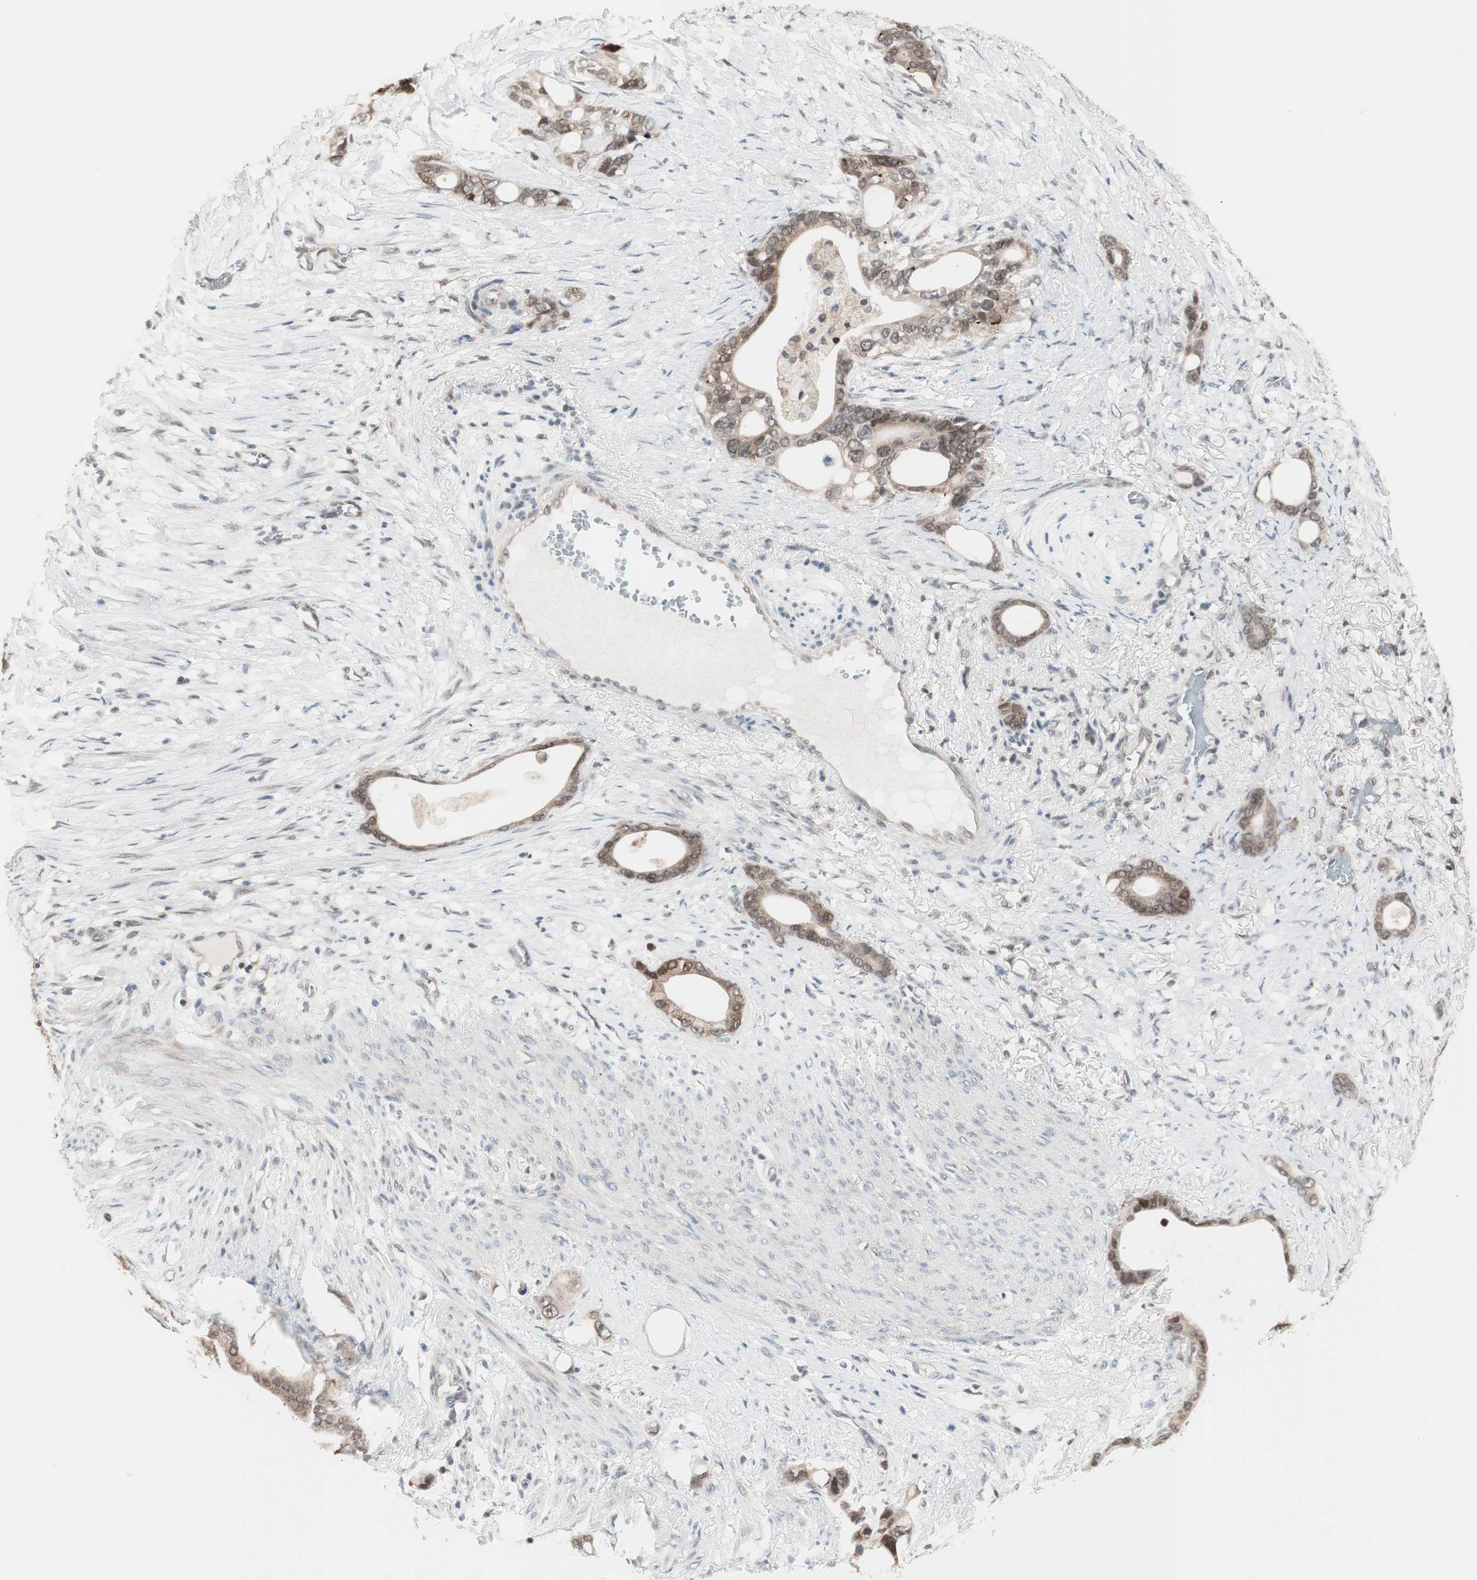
{"staining": {"intensity": "weak", "quantity": ">75%", "location": "cytoplasmic/membranous"}, "tissue": "stomach cancer", "cell_type": "Tumor cells", "image_type": "cancer", "snomed": [{"axis": "morphology", "description": "Adenocarcinoma, NOS"}, {"axis": "topography", "description": "Stomach"}], "caption": "A histopathology image showing weak cytoplasmic/membranous staining in approximately >75% of tumor cells in stomach adenocarcinoma, as visualized by brown immunohistochemical staining.", "gene": "UBE2I", "patient": {"sex": "female", "age": 75}}